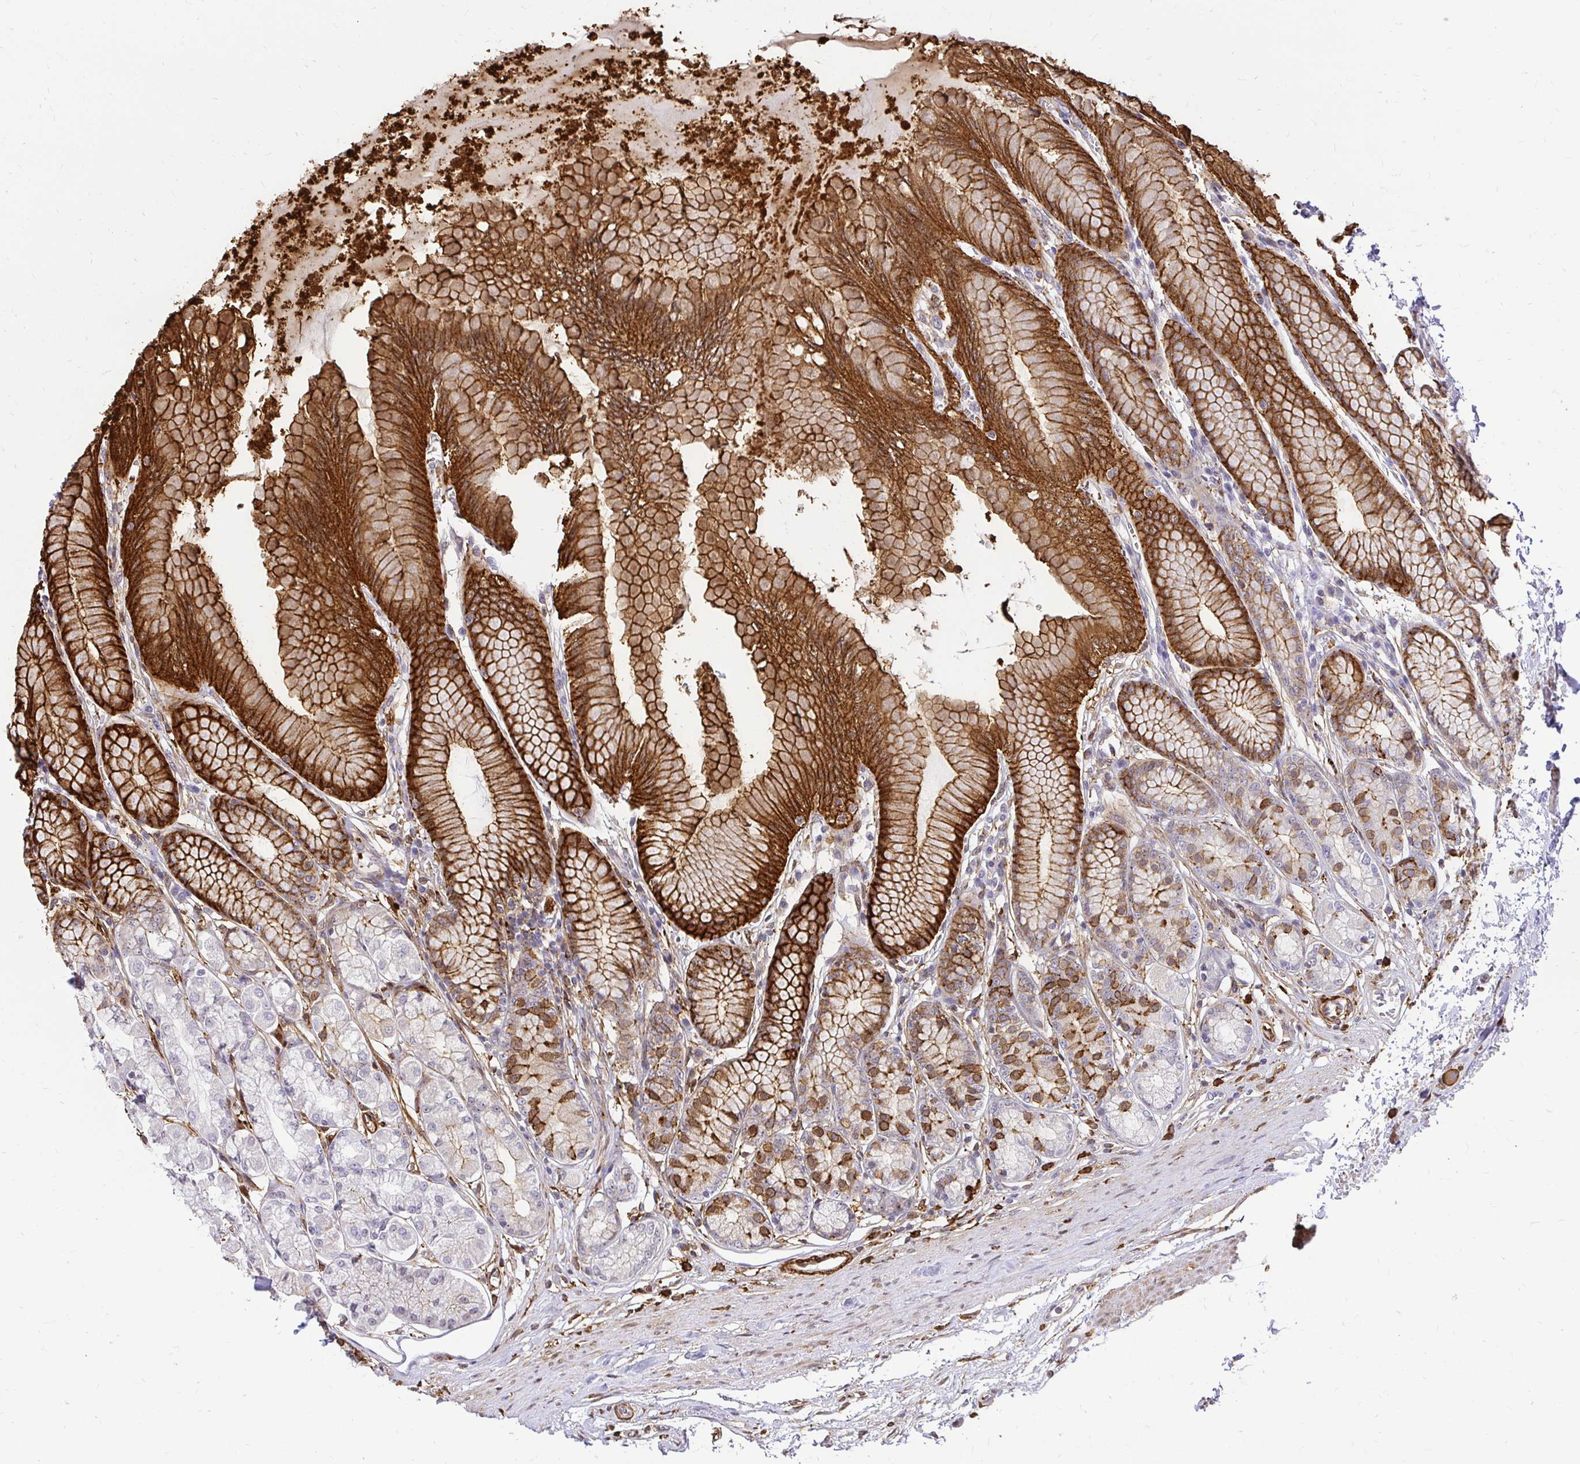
{"staining": {"intensity": "strong", "quantity": "25%-75%", "location": "cytoplasmic/membranous"}, "tissue": "stomach", "cell_type": "Glandular cells", "image_type": "normal", "snomed": [{"axis": "morphology", "description": "Normal tissue, NOS"}, {"axis": "topography", "description": "Stomach"}, {"axis": "topography", "description": "Stomach, lower"}], "caption": "Protein staining of normal stomach shows strong cytoplasmic/membranous expression in about 25%-75% of glandular cells. The staining was performed using DAB (3,3'-diaminobenzidine), with brown indicating positive protein expression. Nuclei are stained blue with hematoxylin.", "gene": "GSN", "patient": {"sex": "male", "age": 76}}